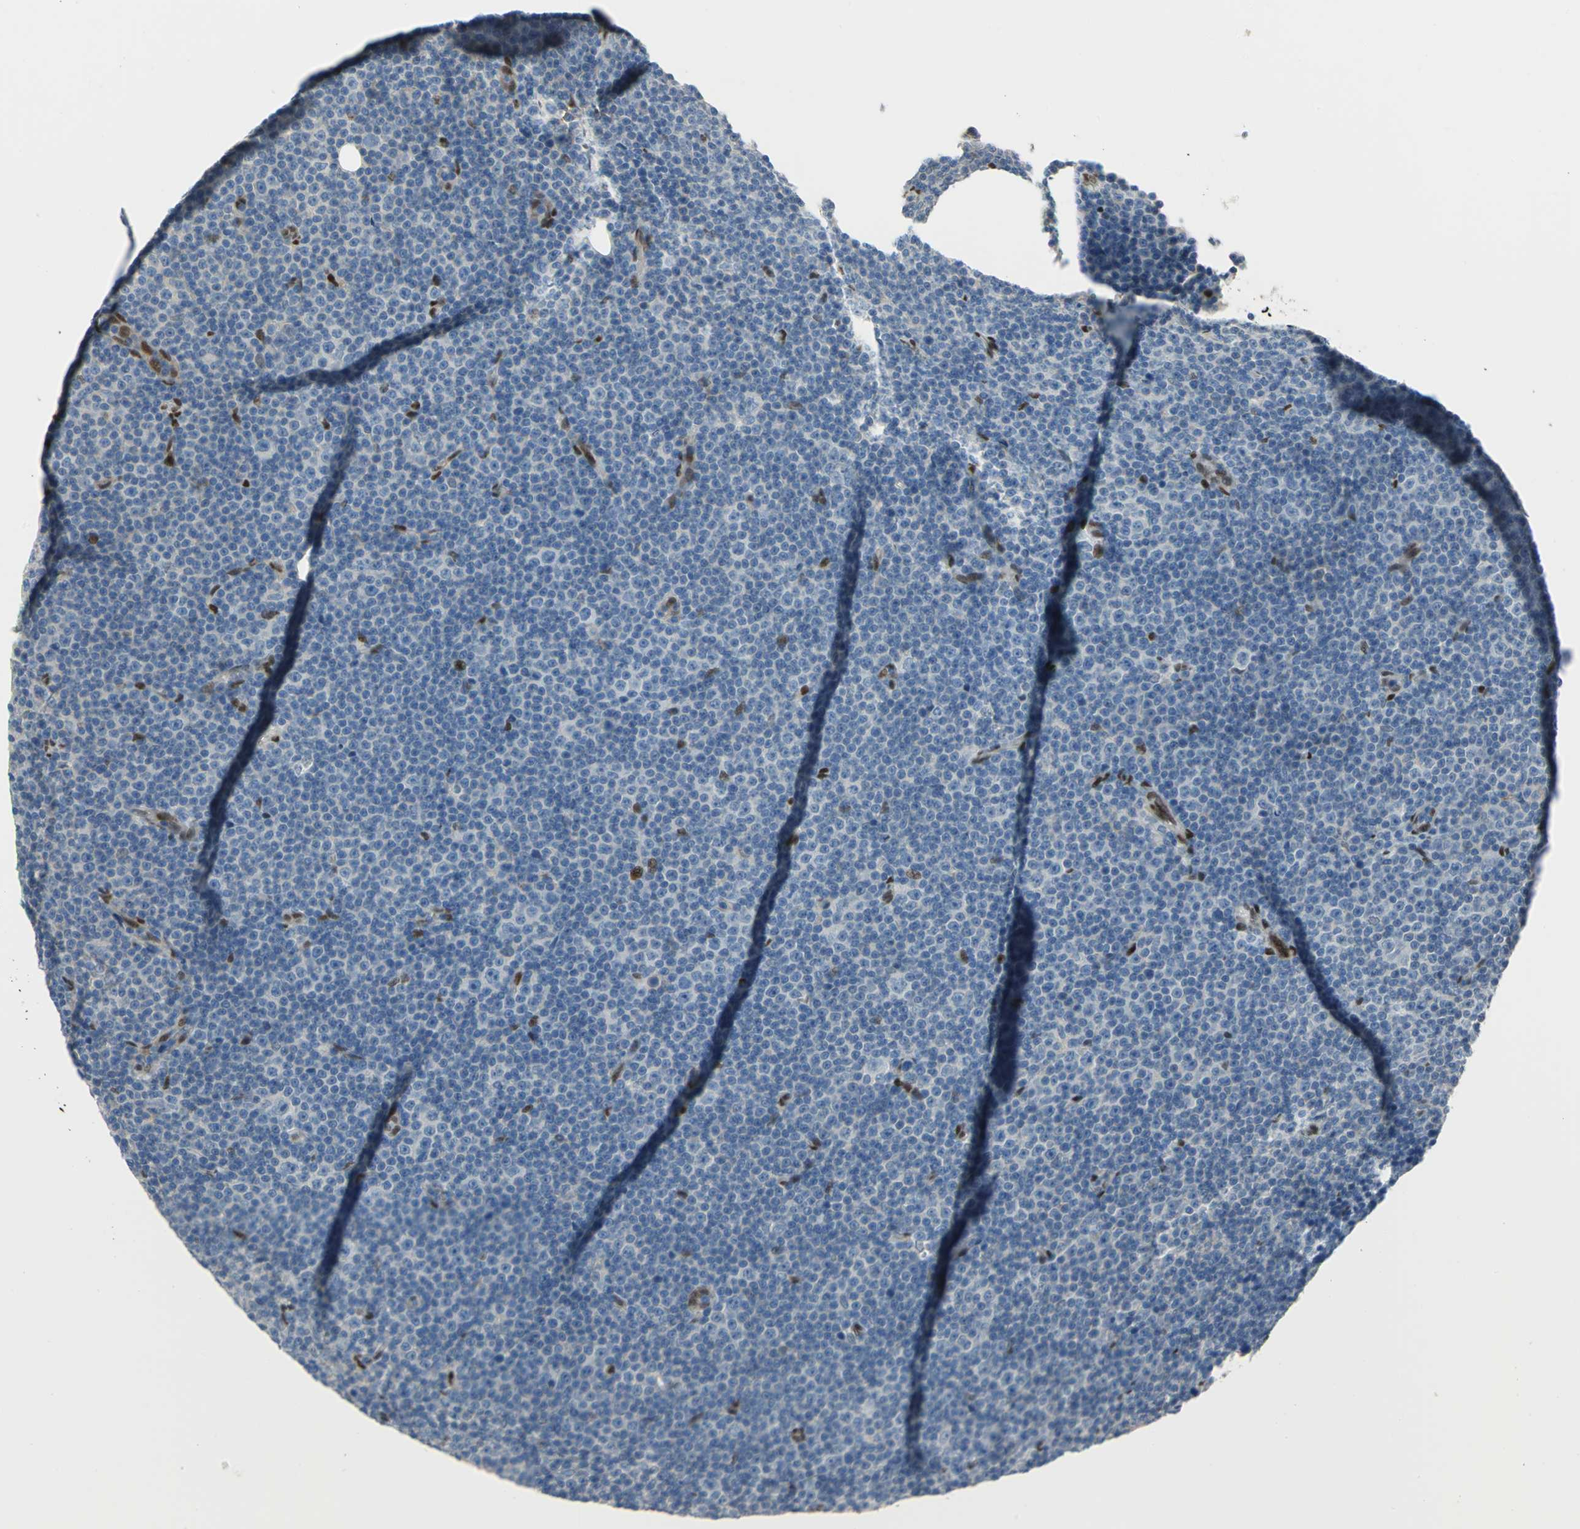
{"staining": {"intensity": "strong", "quantity": "<25%", "location": "nuclear"}, "tissue": "lymphoma", "cell_type": "Tumor cells", "image_type": "cancer", "snomed": [{"axis": "morphology", "description": "Malignant lymphoma, non-Hodgkin's type, Low grade"}, {"axis": "topography", "description": "Lymph node"}], "caption": "Low-grade malignant lymphoma, non-Hodgkin's type stained with a brown dye shows strong nuclear positive positivity in about <25% of tumor cells.", "gene": "RBFOX2", "patient": {"sex": "female", "age": 67}}